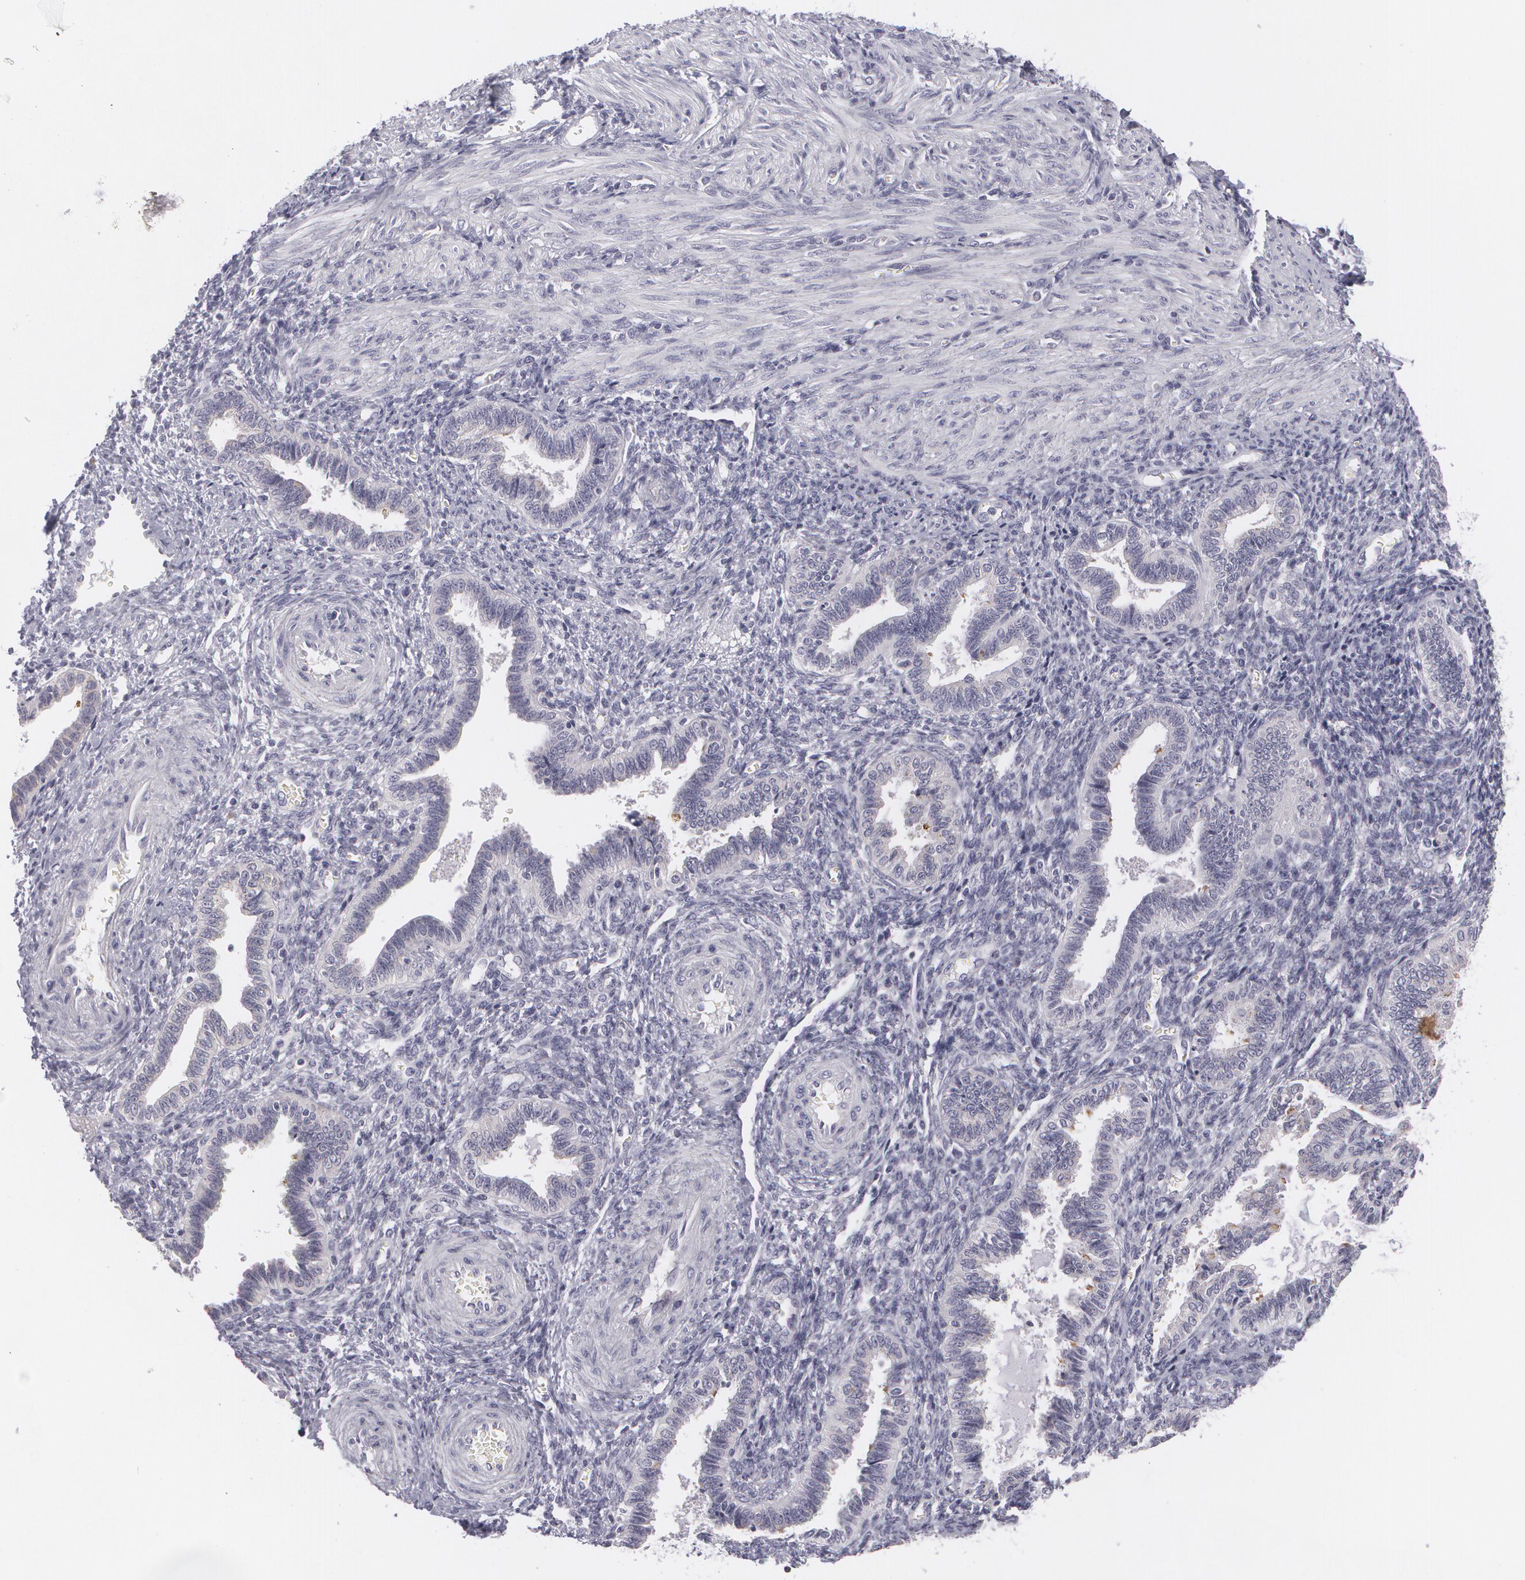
{"staining": {"intensity": "negative", "quantity": "none", "location": "none"}, "tissue": "endometrium", "cell_type": "Cells in endometrial stroma", "image_type": "normal", "snomed": [{"axis": "morphology", "description": "Normal tissue, NOS"}, {"axis": "topography", "description": "Endometrium"}], "caption": "Immunohistochemistry of unremarkable endometrium shows no expression in cells in endometrial stroma.", "gene": "MBNL3", "patient": {"sex": "female", "age": 36}}